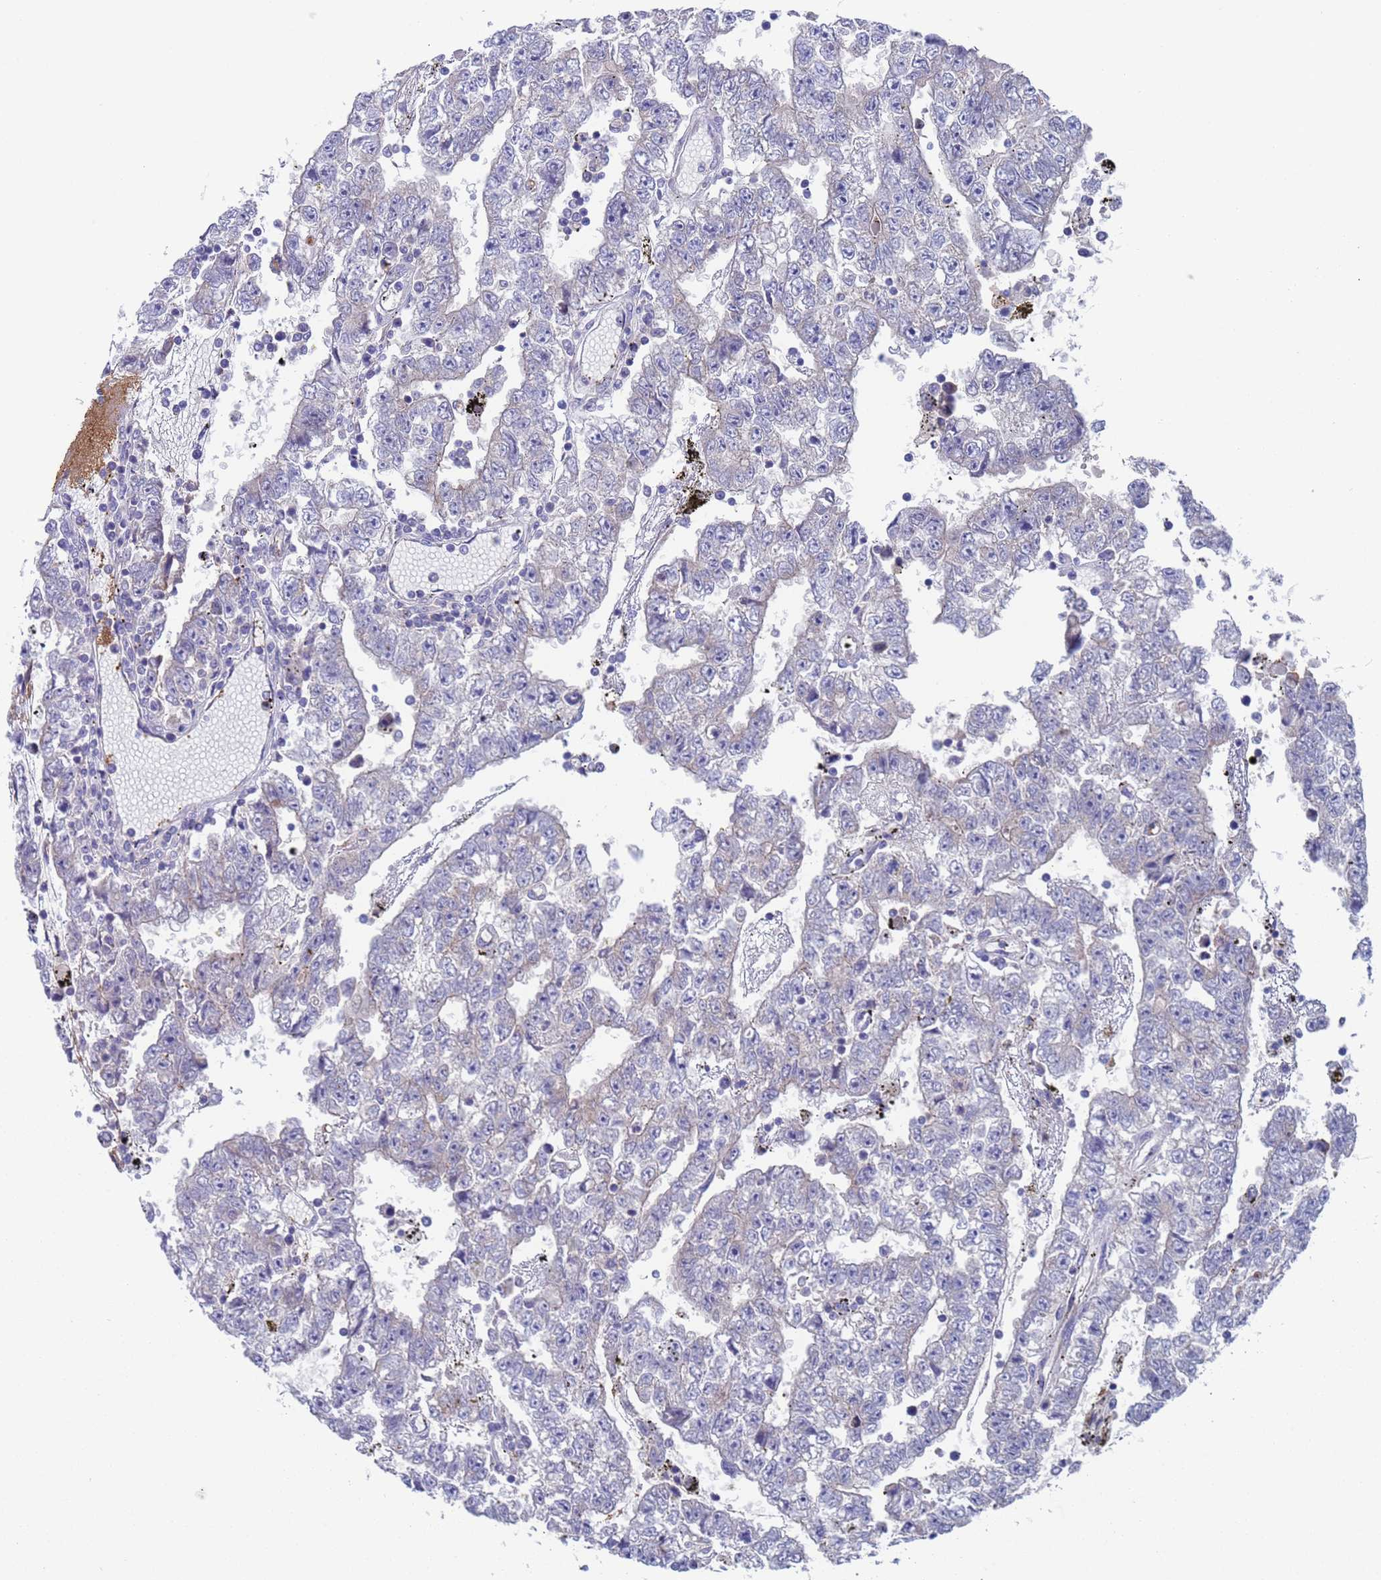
{"staining": {"intensity": "negative", "quantity": "none", "location": "none"}, "tissue": "testis cancer", "cell_type": "Tumor cells", "image_type": "cancer", "snomed": [{"axis": "morphology", "description": "Carcinoma, Embryonal, NOS"}, {"axis": "topography", "description": "Testis"}], "caption": "High power microscopy micrograph of an immunohistochemistry (IHC) photomicrograph of embryonal carcinoma (testis), revealing no significant staining in tumor cells. (Stains: DAB (3,3'-diaminobenzidine) IHC with hematoxylin counter stain, Microscopy: brightfield microscopy at high magnification).", "gene": "PET117", "patient": {"sex": "male", "age": 25}}